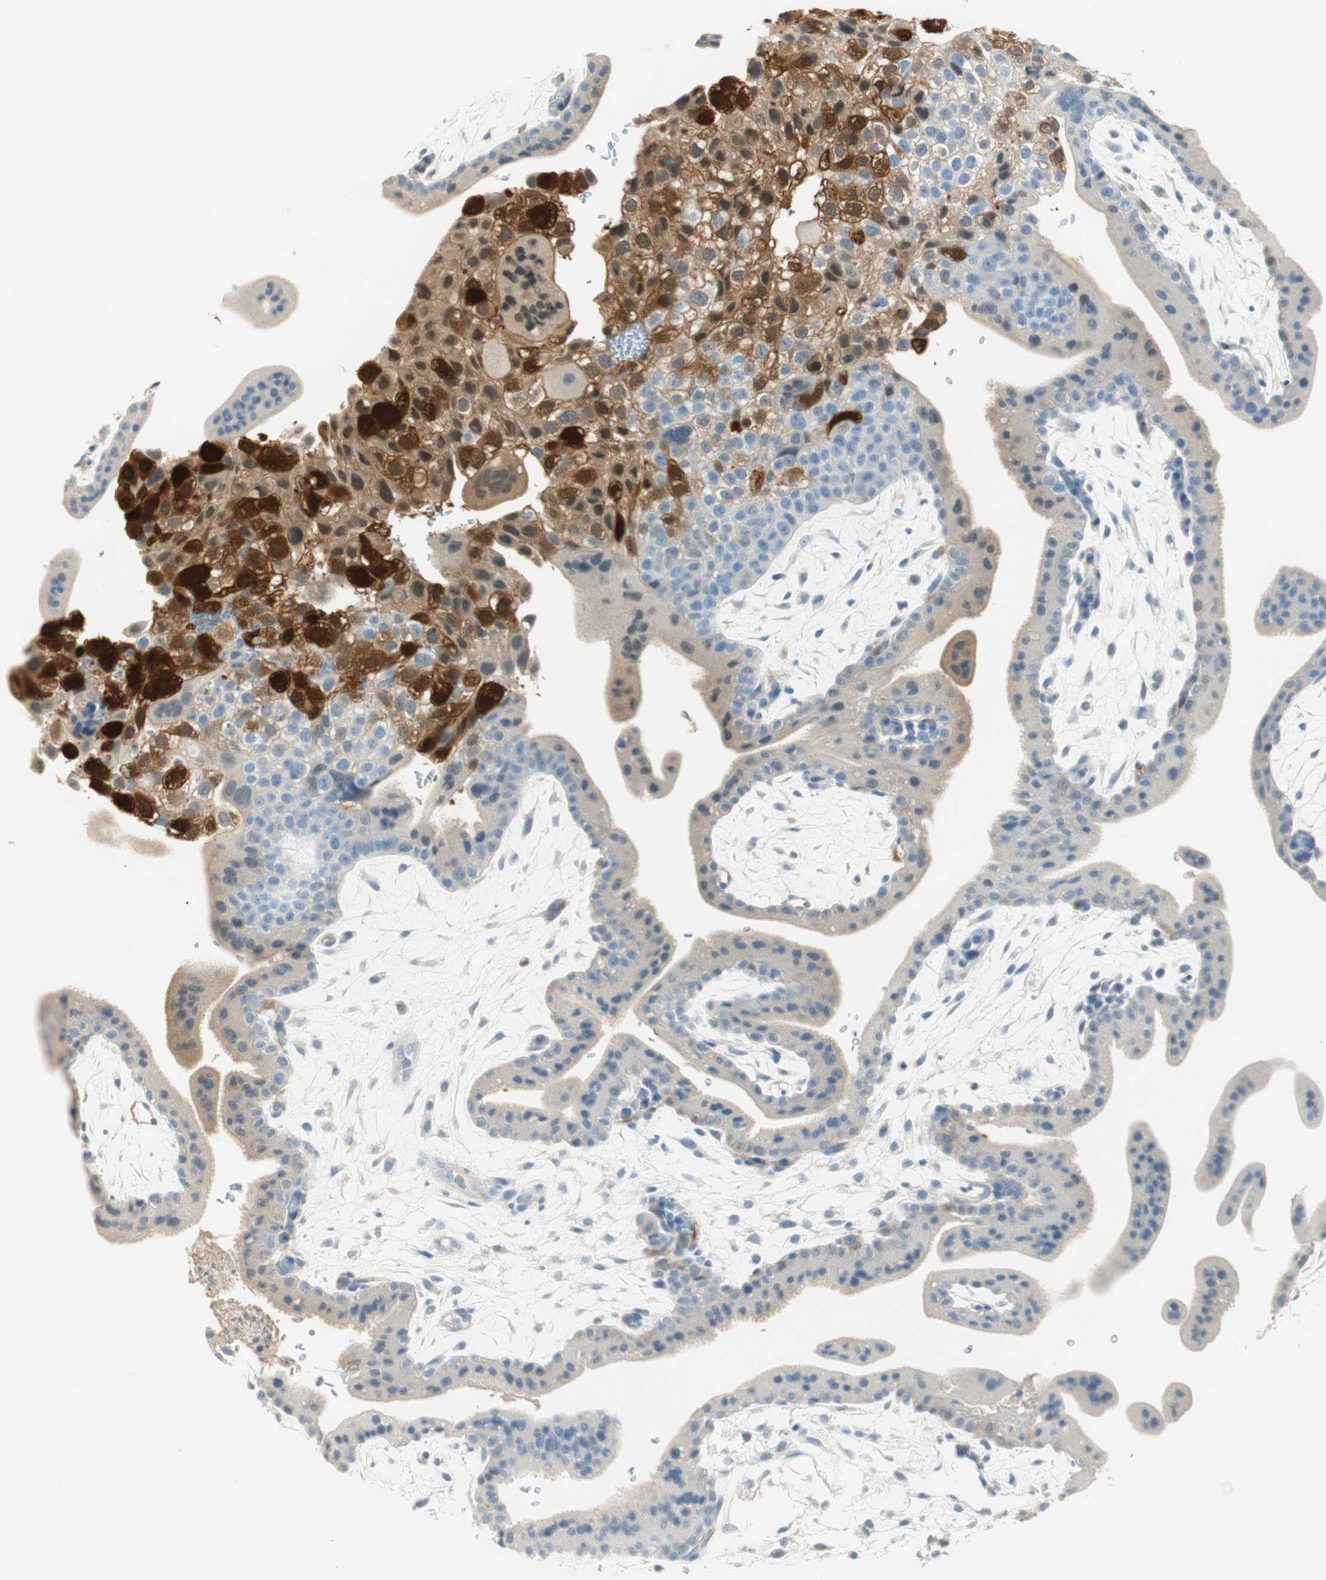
{"staining": {"intensity": "strong", "quantity": "<25%", "location": "cytoplasmic/membranous,nuclear"}, "tissue": "placenta", "cell_type": "Trophoblastic cells", "image_type": "normal", "snomed": [{"axis": "morphology", "description": "Normal tissue, NOS"}, {"axis": "topography", "description": "Placenta"}], "caption": "DAB (3,3'-diaminobenzidine) immunohistochemical staining of benign placenta shows strong cytoplasmic/membranous,nuclear protein staining in approximately <25% of trophoblastic cells.", "gene": "HPGD", "patient": {"sex": "female", "age": 35}}